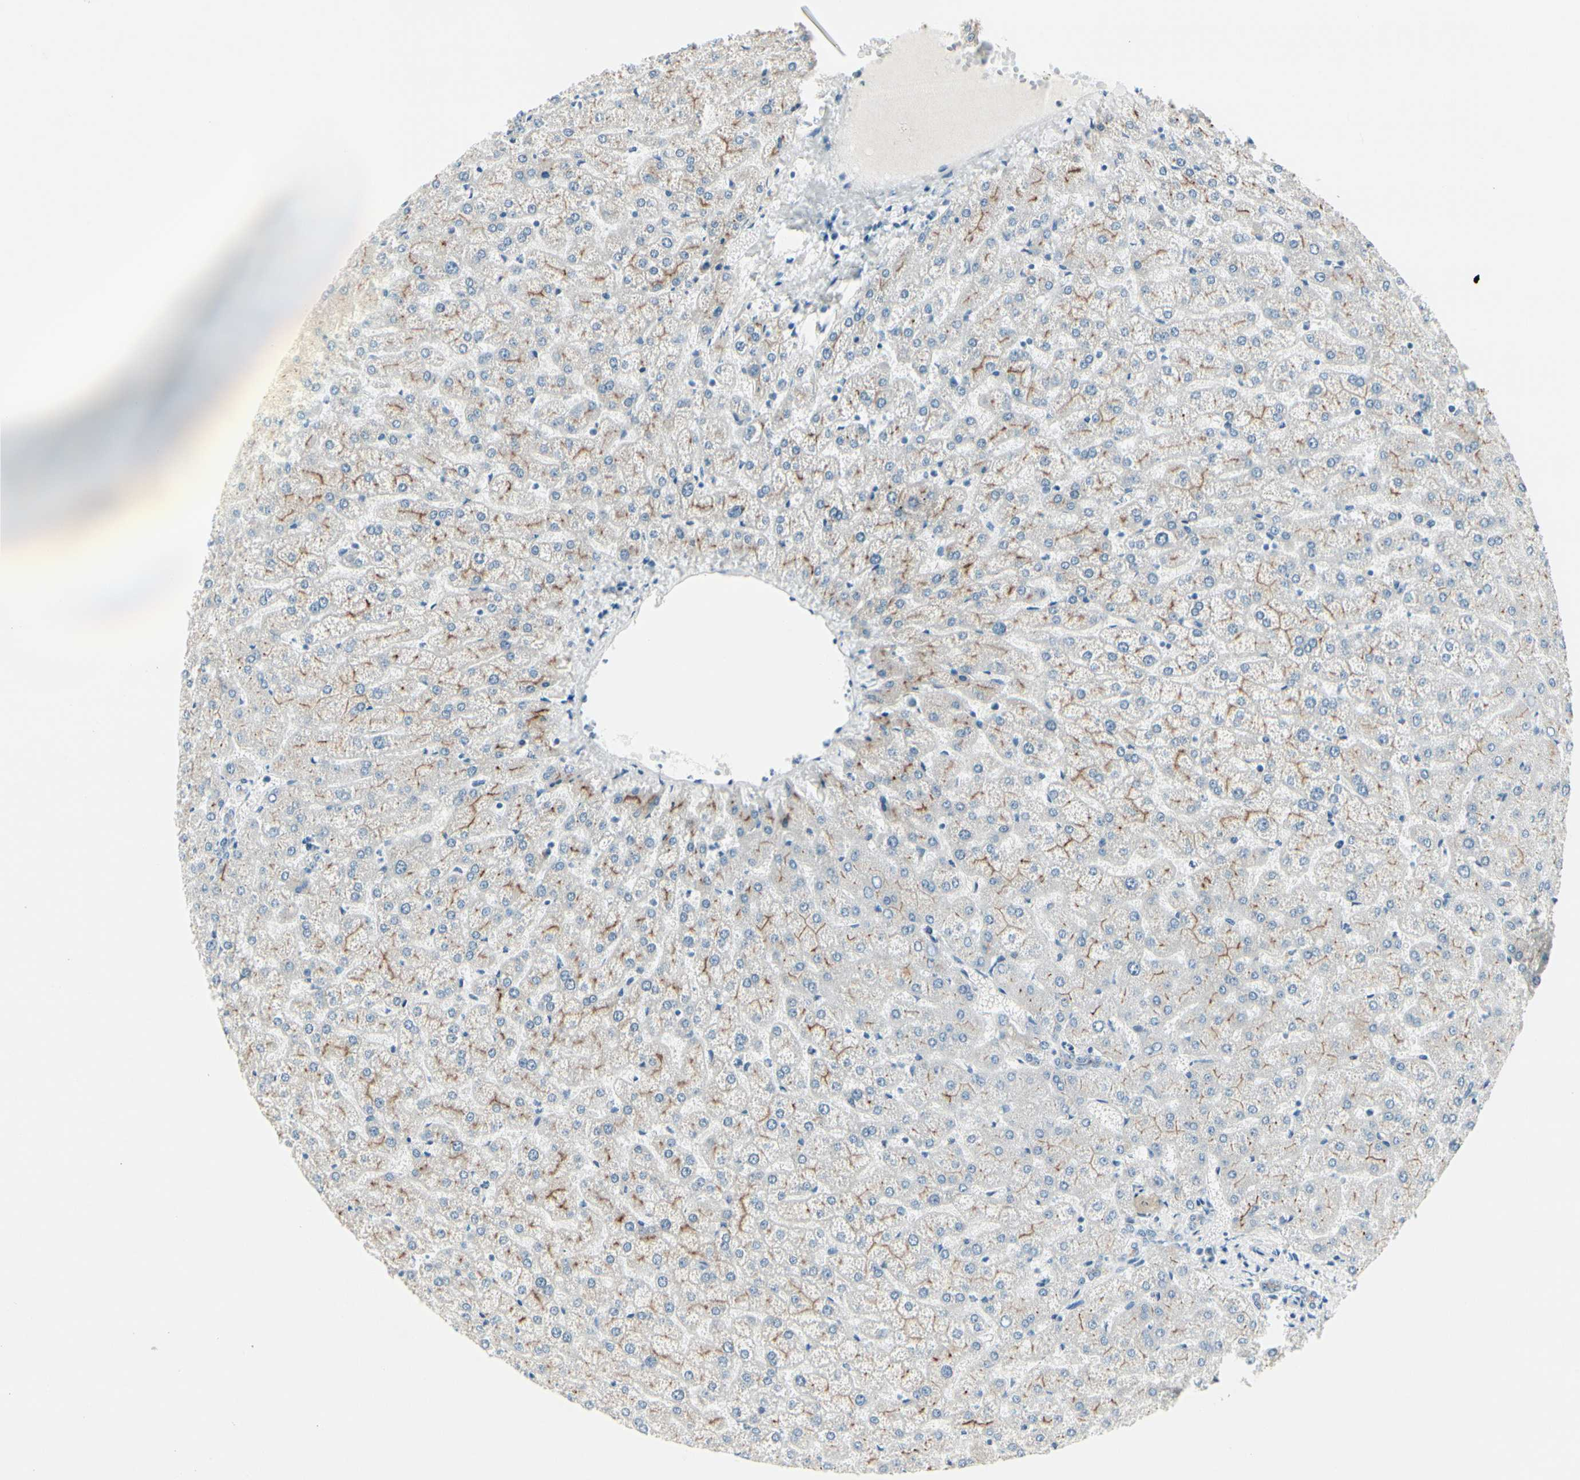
{"staining": {"intensity": "negative", "quantity": "none", "location": "none"}, "tissue": "liver", "cell_type": "Cholangiocytes", "image_type": "normal", "snomed": [{"axis": "morphology", "description": "Normal tissue, NOS"}, {"axis": "topography", "description": "Liver"}], "caption": "Immunohistochemistry histopathology image of unremarkable liver: liver stained with DAB demonstrates no significant protein staining in cholangiocytes. (DAB immunohistochemistry with hematoxylin counter stain).", "gene": "CDHR5", "patient": {"sex": "female", "age": 32}}